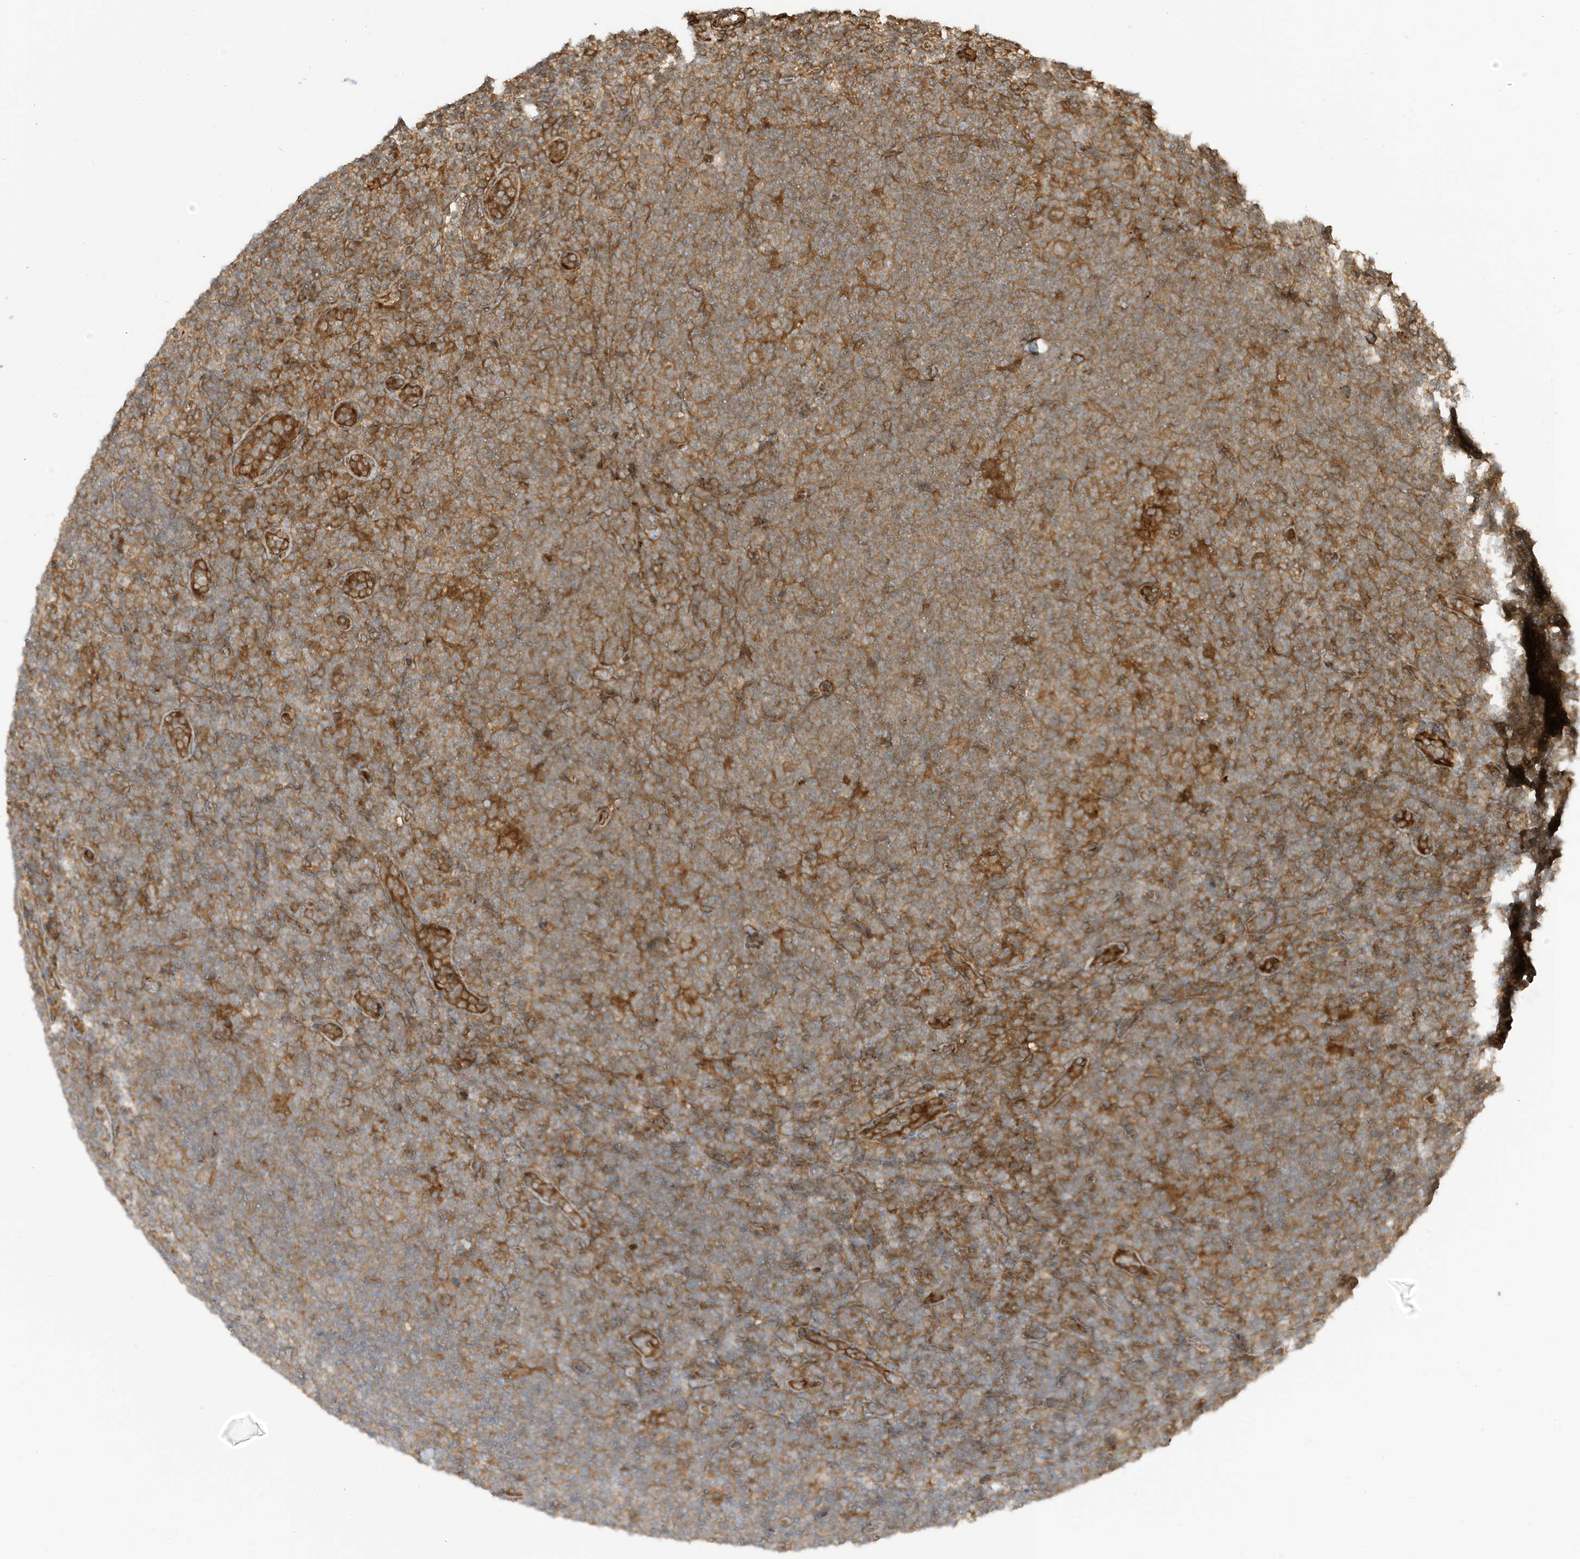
{"staining": {"intensity": "moderate", "quantity": ">75%", "location": "cytoplasmic/membranous"}, "tissue": "lymphoma", "cell_type": "Tumor cells", "image_type": "cancer", "snomed": [{"axis": "morphology", "description": "Hodgkin's disease, NOS"}, {"axis": "topography", "description": "Lymph node"}], "caption": "Lymphoma stained with a protein marker demonstrates moderate staining in tumor cells.", "gene": "CDC42EP3", "patient": {"sex": "female", "age": 57}}